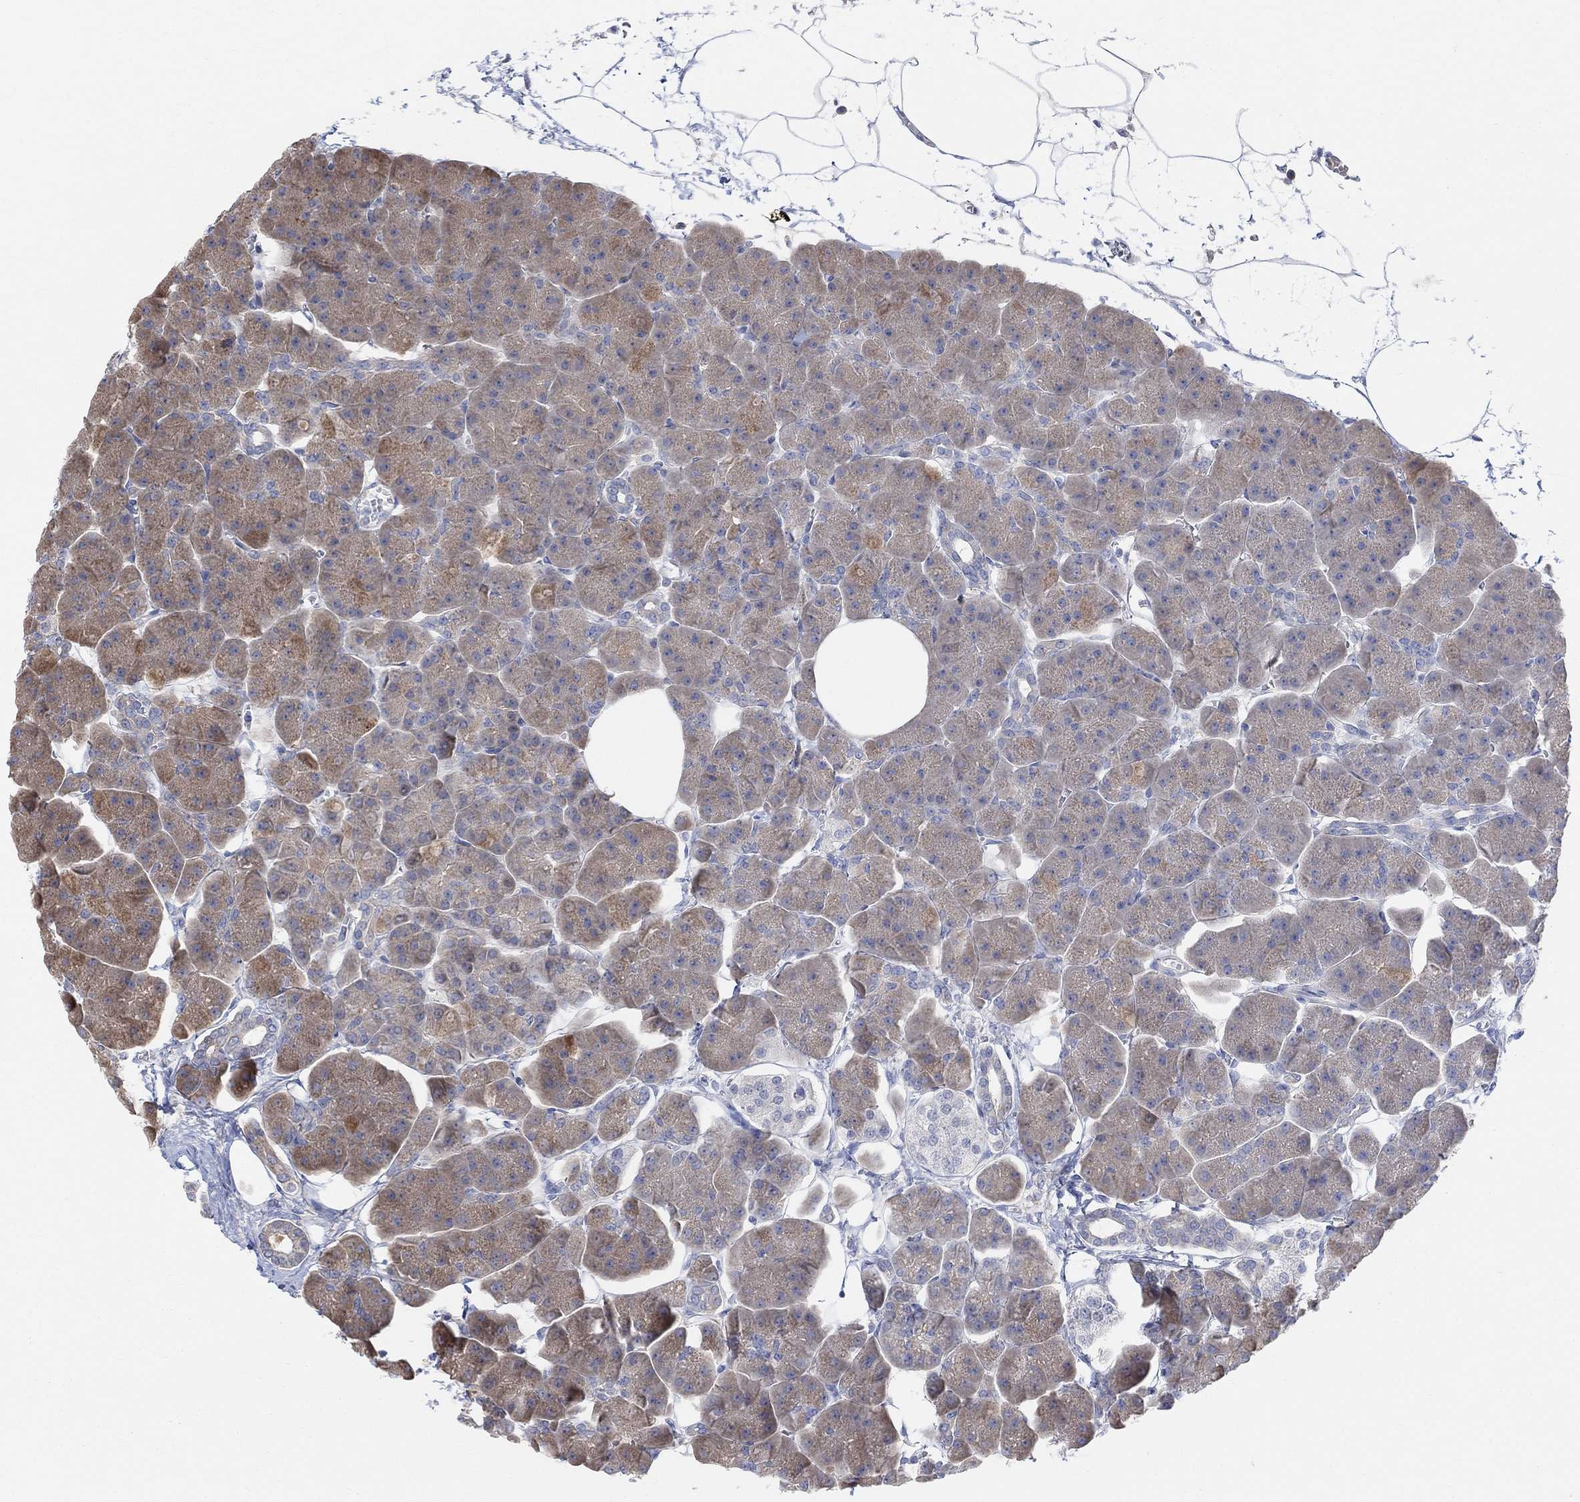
{"staining": {"intensity": "moderate", "quantity": "<25%", "location": "cytoplasmic/membranous"}, "tissue": "pancreas", "cell_type": "Exocrine glandular cells", "image_type": "normal", "snomed": [{"axis": "morphology", "description": "Normal tissue, NOS"}, {"axis": "topography", "description": "Adipose tissue"}, {"axis": "topography", "description": "Pancreas"}, {"axis": "topography", "description": "Peripheral nerve tissue"}], "caption": "Approximately <25% of exocrine glandular cells in unremarkable pancreas display moderate cytoplasmic/membranous protein staining as visualized by brown immunohistochemical staining.", "gene": "CNTF", "patient": {"sex": "female", "age": 58}}